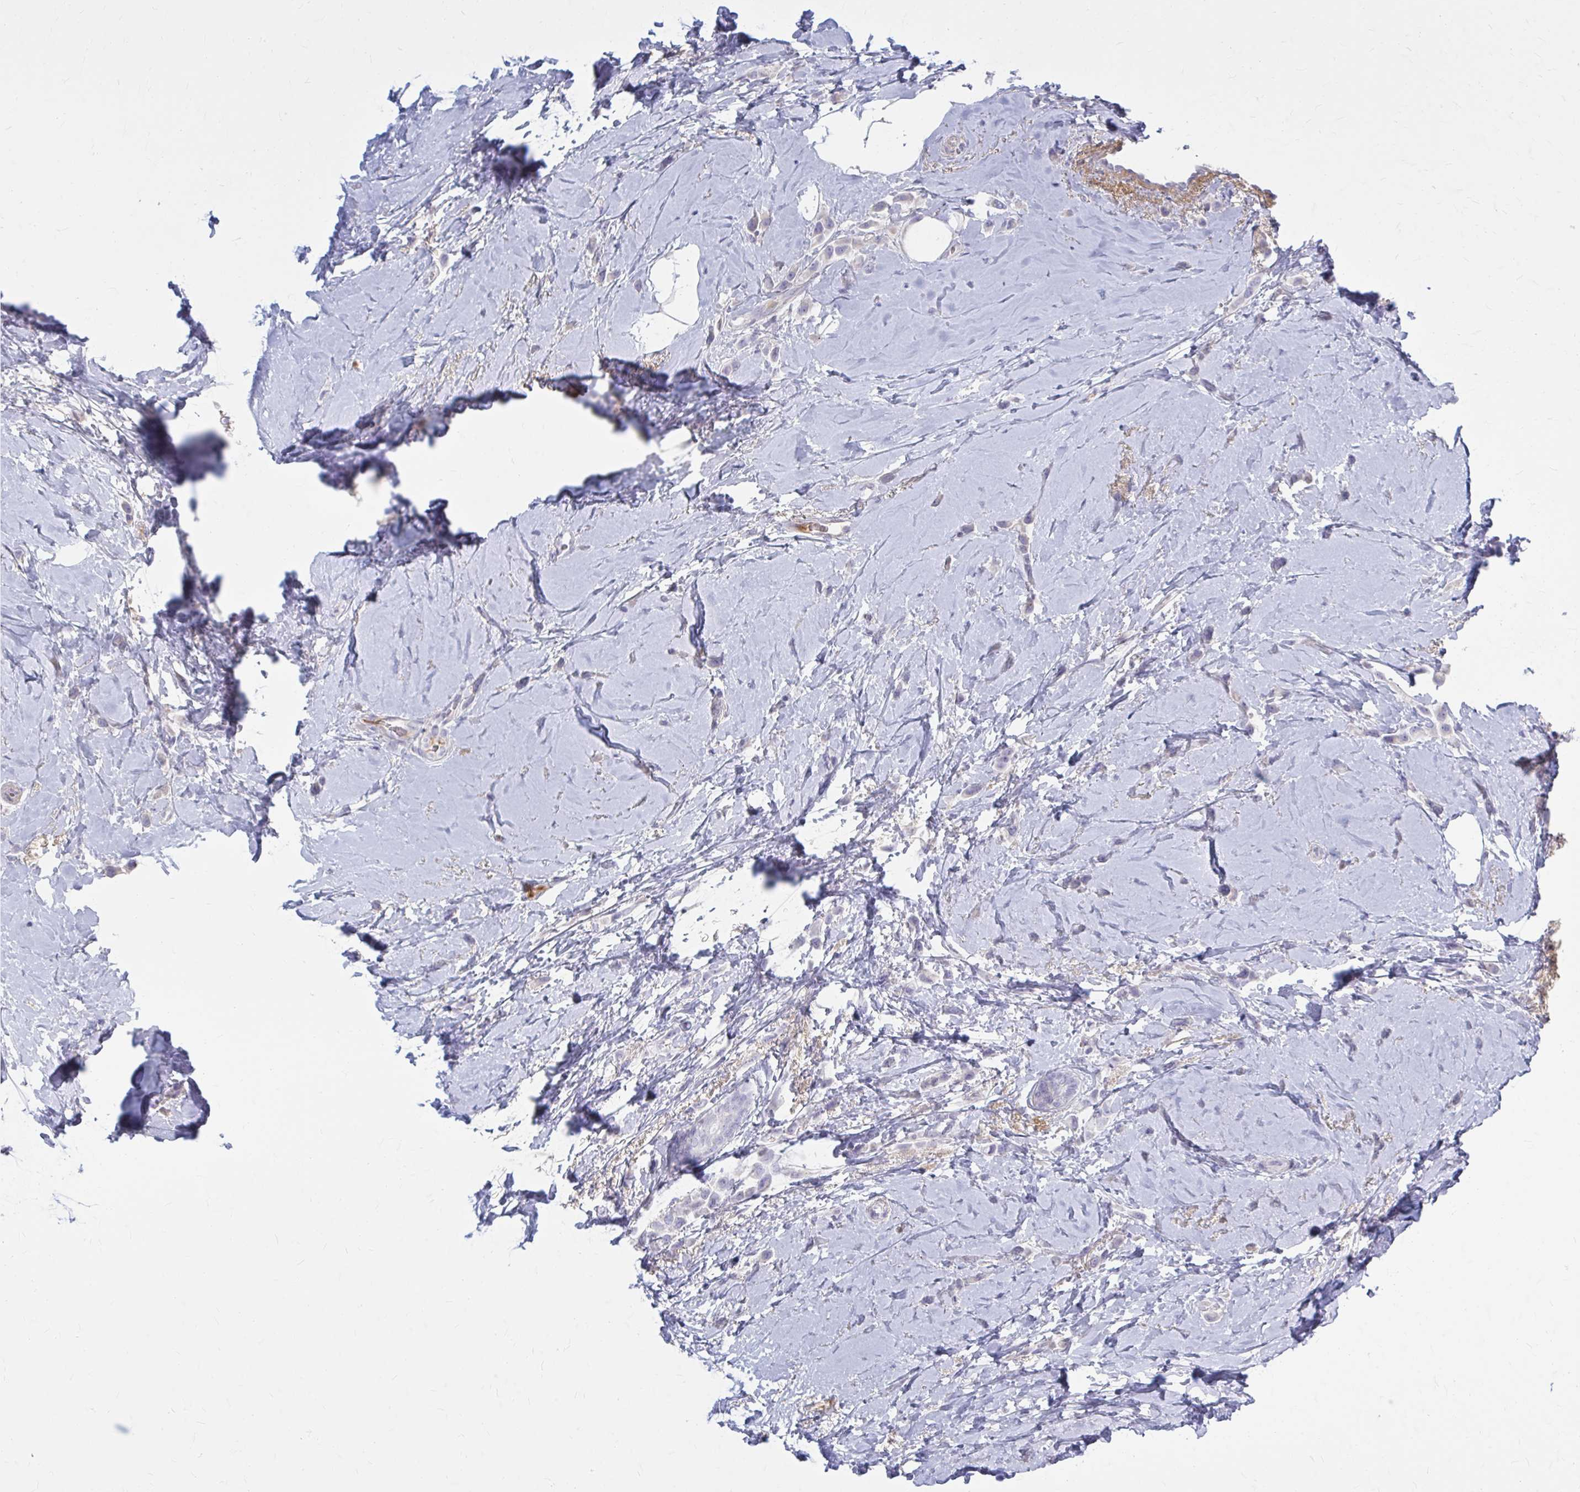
{"staining": {"intensity": "negative", "quantity": "none", "location": "none"}, "tissue": "breast cancer", "cell_type": "Tumor cells", "image_type": "cancer", "snomed": [{"axis": "morphology", "description": "Lobular carcinoma"}, {"axis": "topography", "description": "Breast"}], "caption": "Immunohistochemical staining of human lobular carcinoma (breast) displays no significant positivity in tumor cells.", "gene": "SERPIND1", "patient": {"sex": "female", "age": 66}}